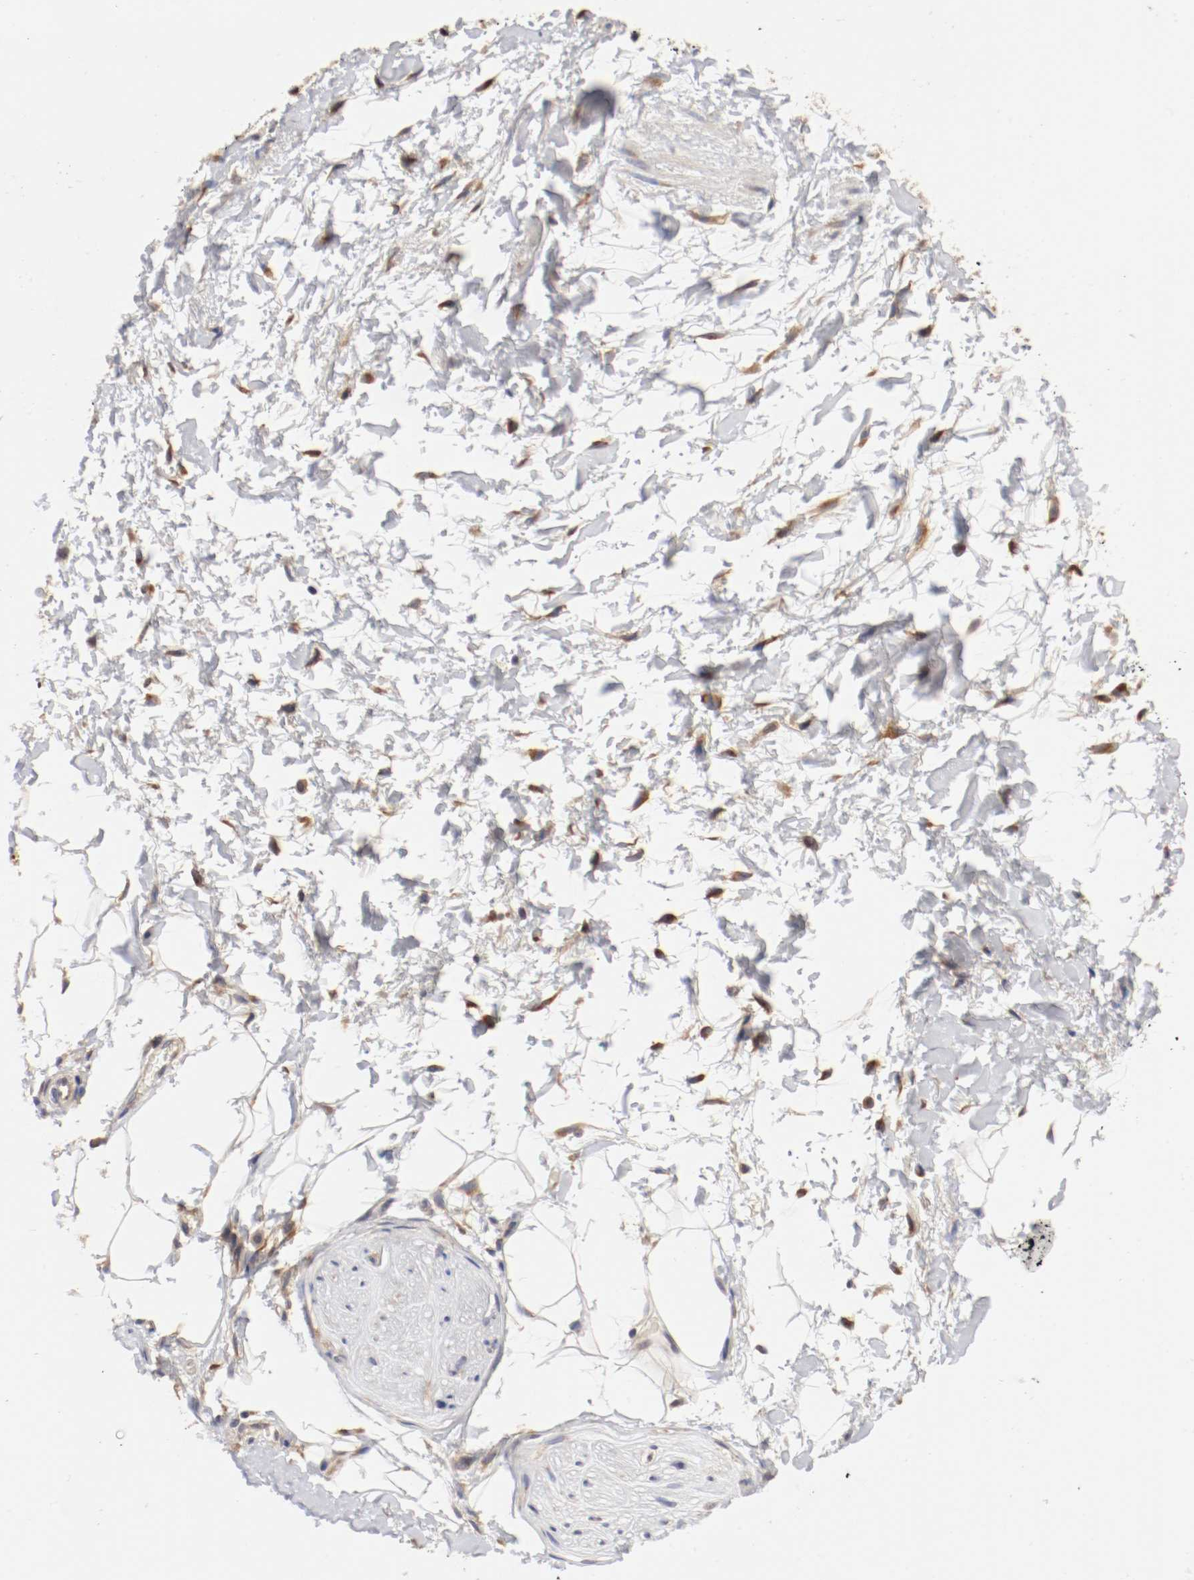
{"staining": {"intensity": "moderate", "quantity": "25%-75%", "location": "cytoplasmic/membranous"}, "tissue": "adipose tissue", "cell_type": "Adipocytes", "image_type": "normal", "snomed": [{"axis": "morphology", "description": "Normal tissue, NOS"}, {"axis": "topography", "description": "Soft tissue"}, {"axis": "topography", "description": "Peripheral nerve tissue"}], "caption": "Immunohistochemistry staining of unremarkable adipose tissue, which exhibits medium levels of moderate cytoplasmic/membranous staining in about 25%-75% of adipocytes indicating moderate cytoplasmic/membranous protein positivity. The staining was performed using DAB (brown) for protein detection and nuclei were counterstained in hematoxylin (blue).", "gene": "FKBP3", "patient": {"sex": "female", "age": 71}}